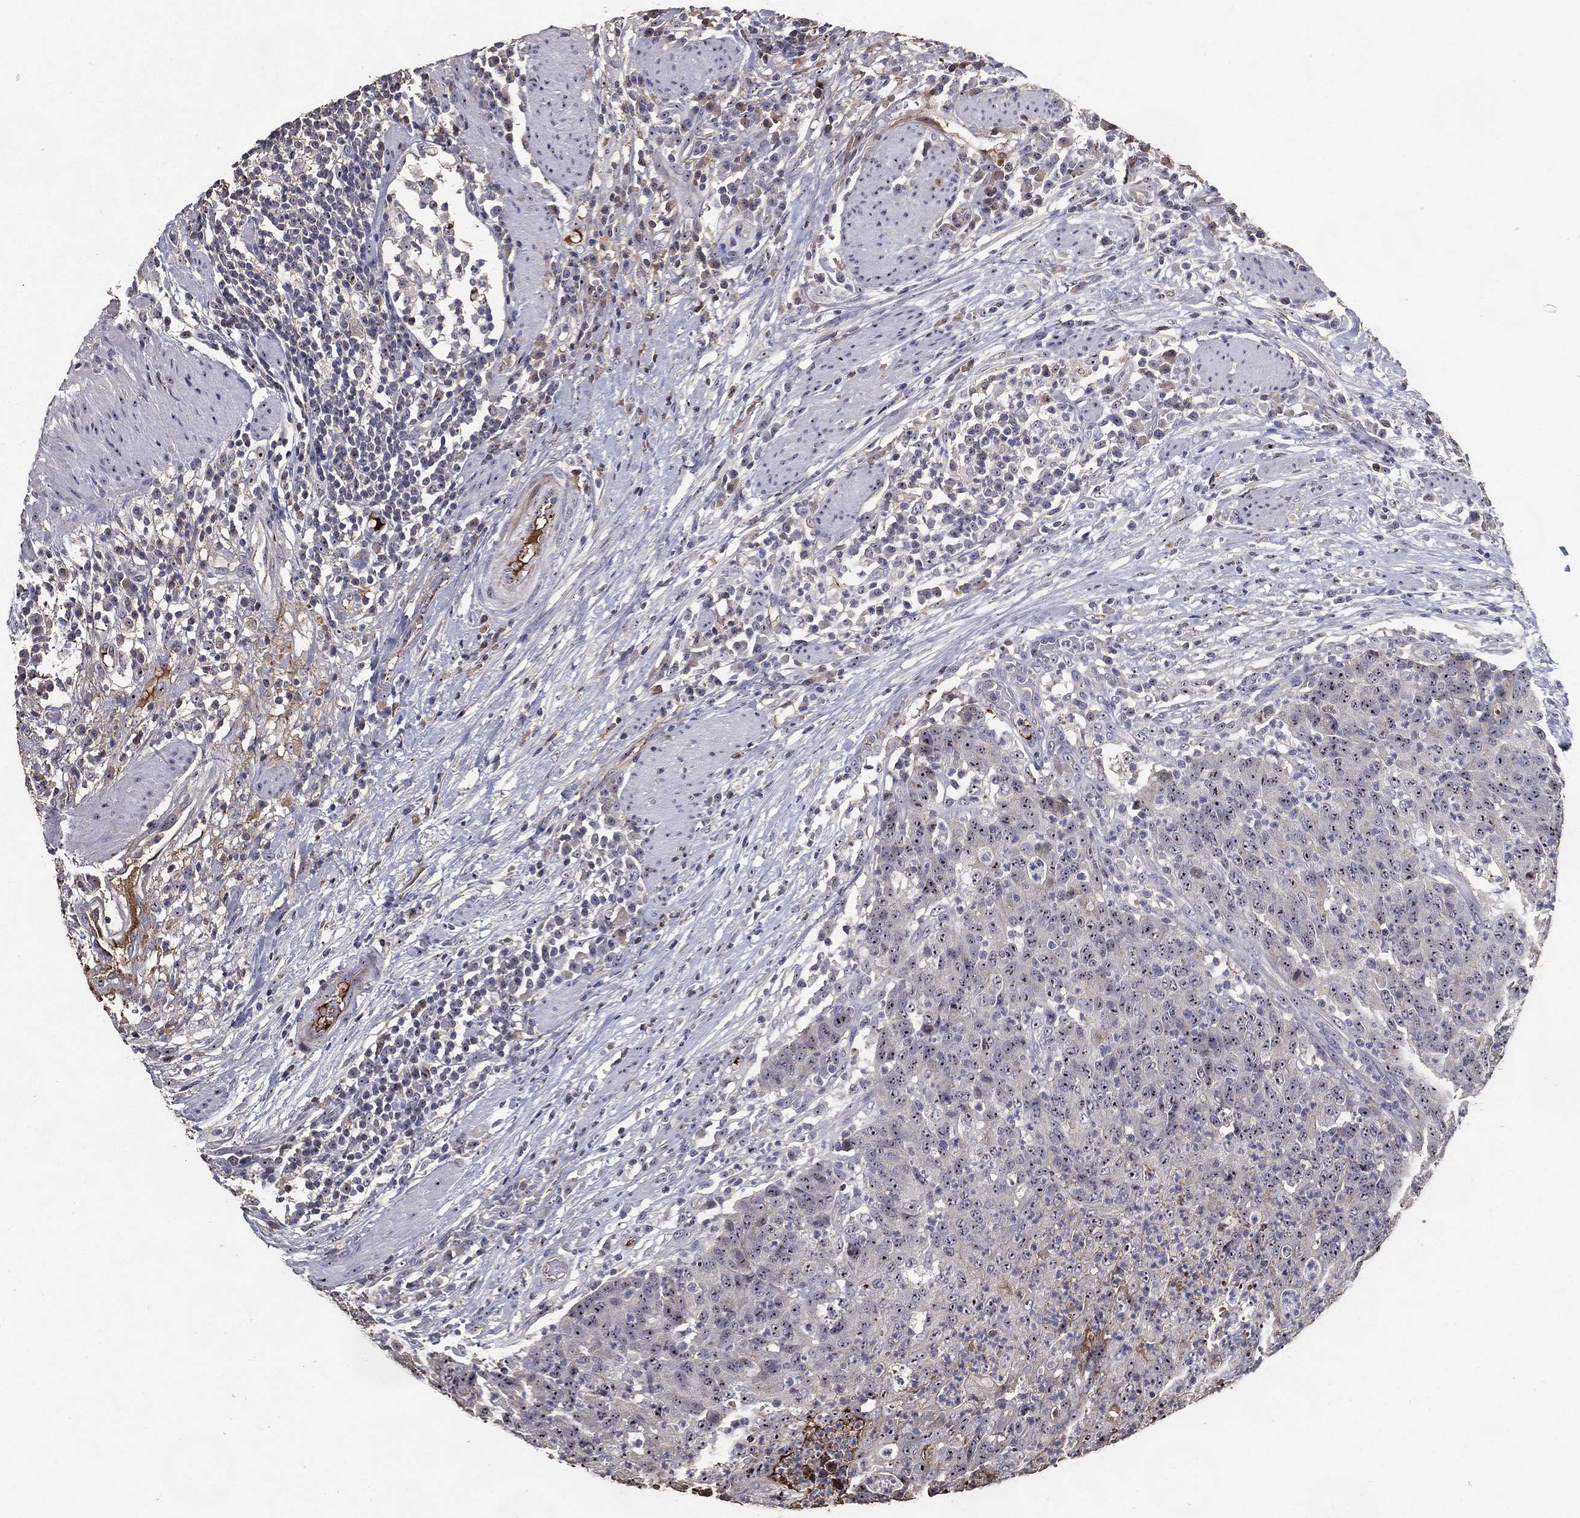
{"staining": {"intensity": "moderate", "quantity": "<25%", "location": "nuclear"}, "tissue": "colorectal cancer", "cell_type": "Tumor cells", "image_type": "cancer", "snomed": [{"axis": "morphology", "description": "Adenocarcinoma, NOS"}, {"axis": "topography", "description": "Colon"}], "caption": "Protein expression analysis of human colorectal cancer (adenocarcinoma) reveals moderate nuclear expression in approximately <25% of tumor cells.", "gene": "EFNA1", "patient": {"sex": "male", "age": 70}}